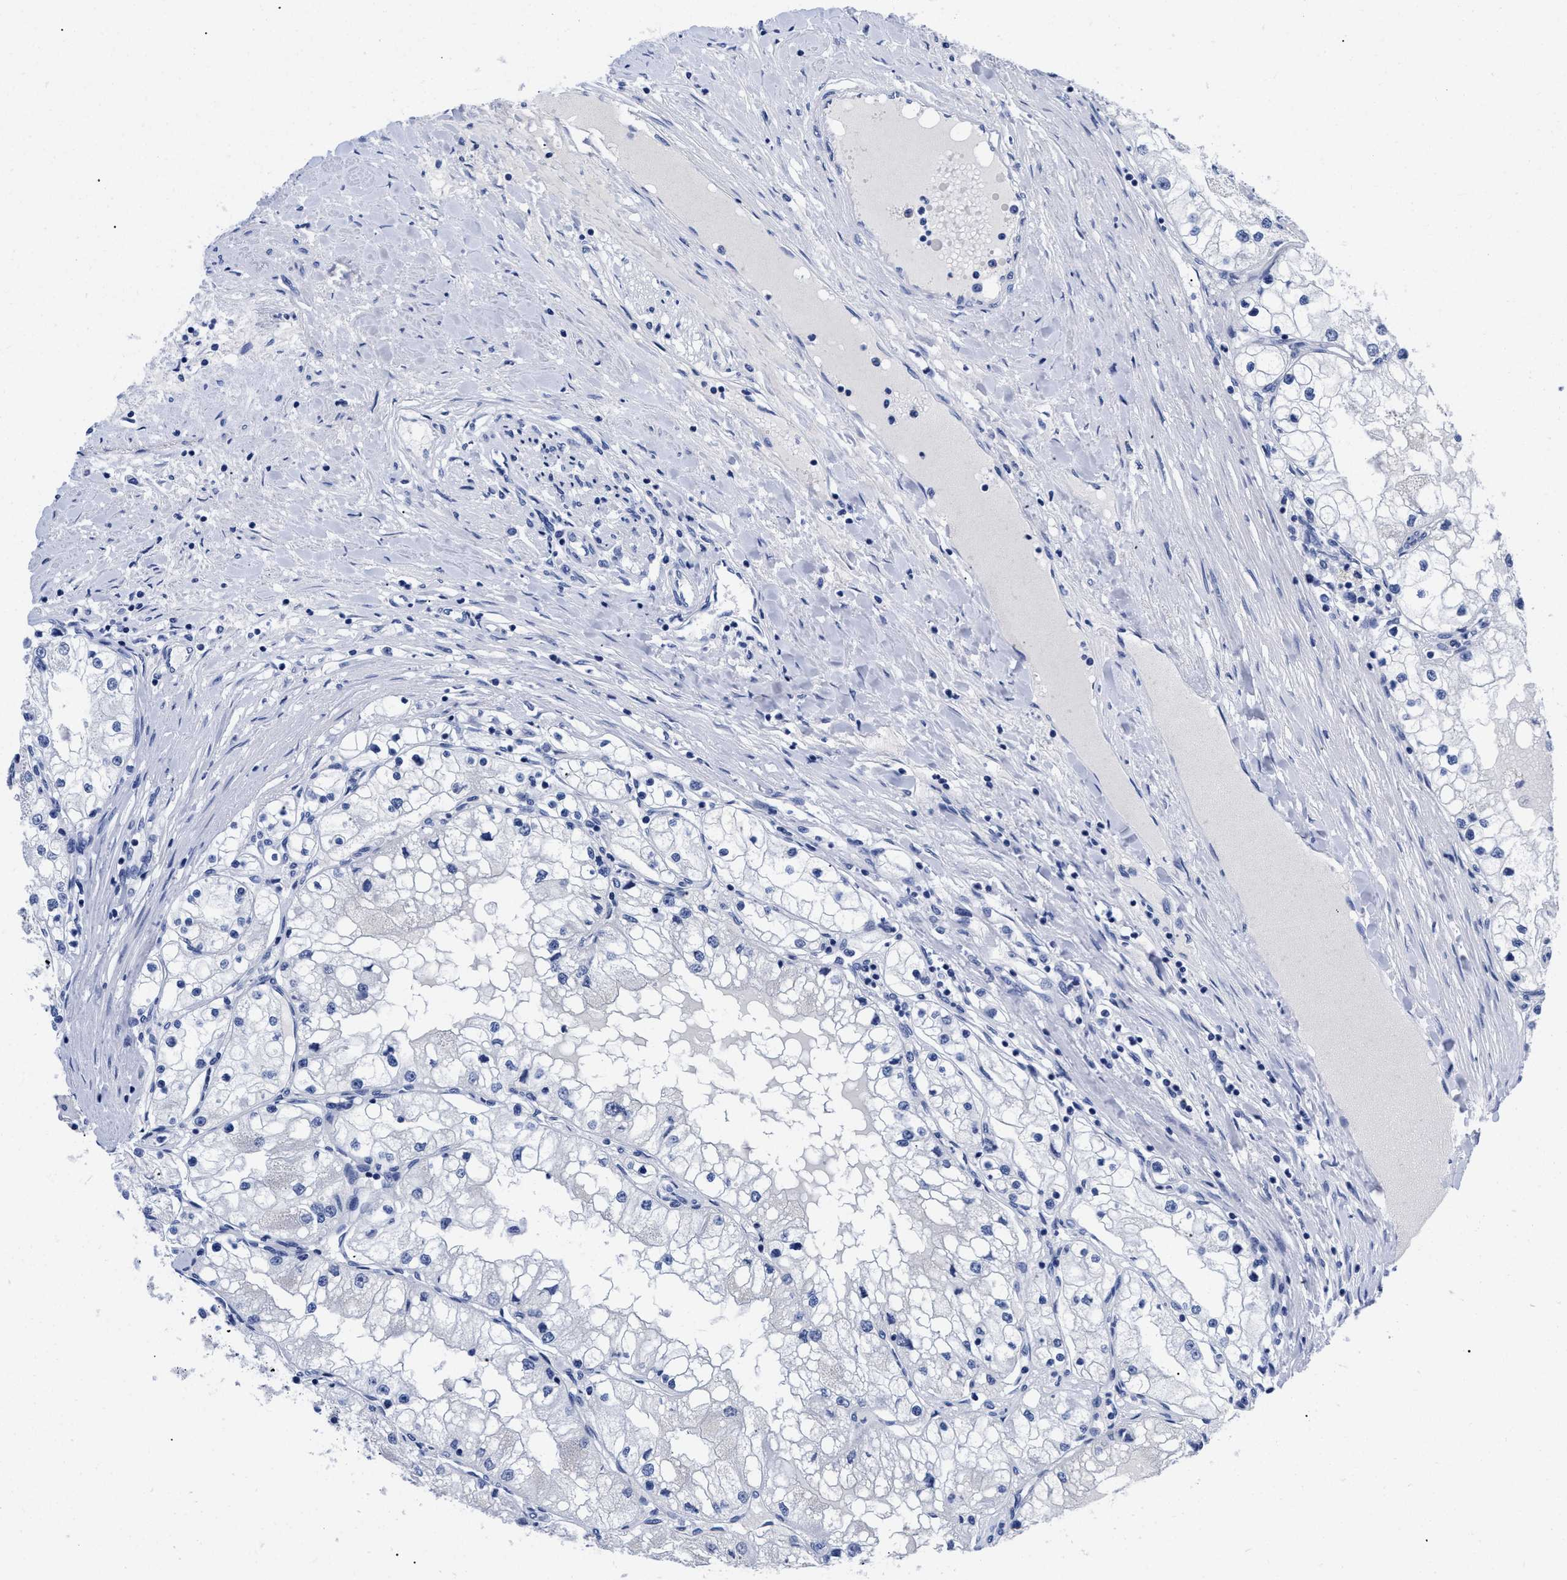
{"staining": {"intensity": "negative", "quantity": "none", "location": "none"}, "tissue": "renal cancer", "cell_type": "Tumor cells", "image_type": "cancer", "snomed": [{"axis": "morphology", "description": "Adenocarcinoma, NOS"}, {"axis": "topography", "description": "Kidney"}], "caption": "Photomicrograph shows no significant protein staining in tumor cells of renal adenocarcinoma. The staining was performed using DAB to visualize the protein expression in brown, while the nuclei were stained in blue with hematoxylin (Magnification: 20x).", "gene": "TREML1", "patient": {"sex": "male", "age": 68}}